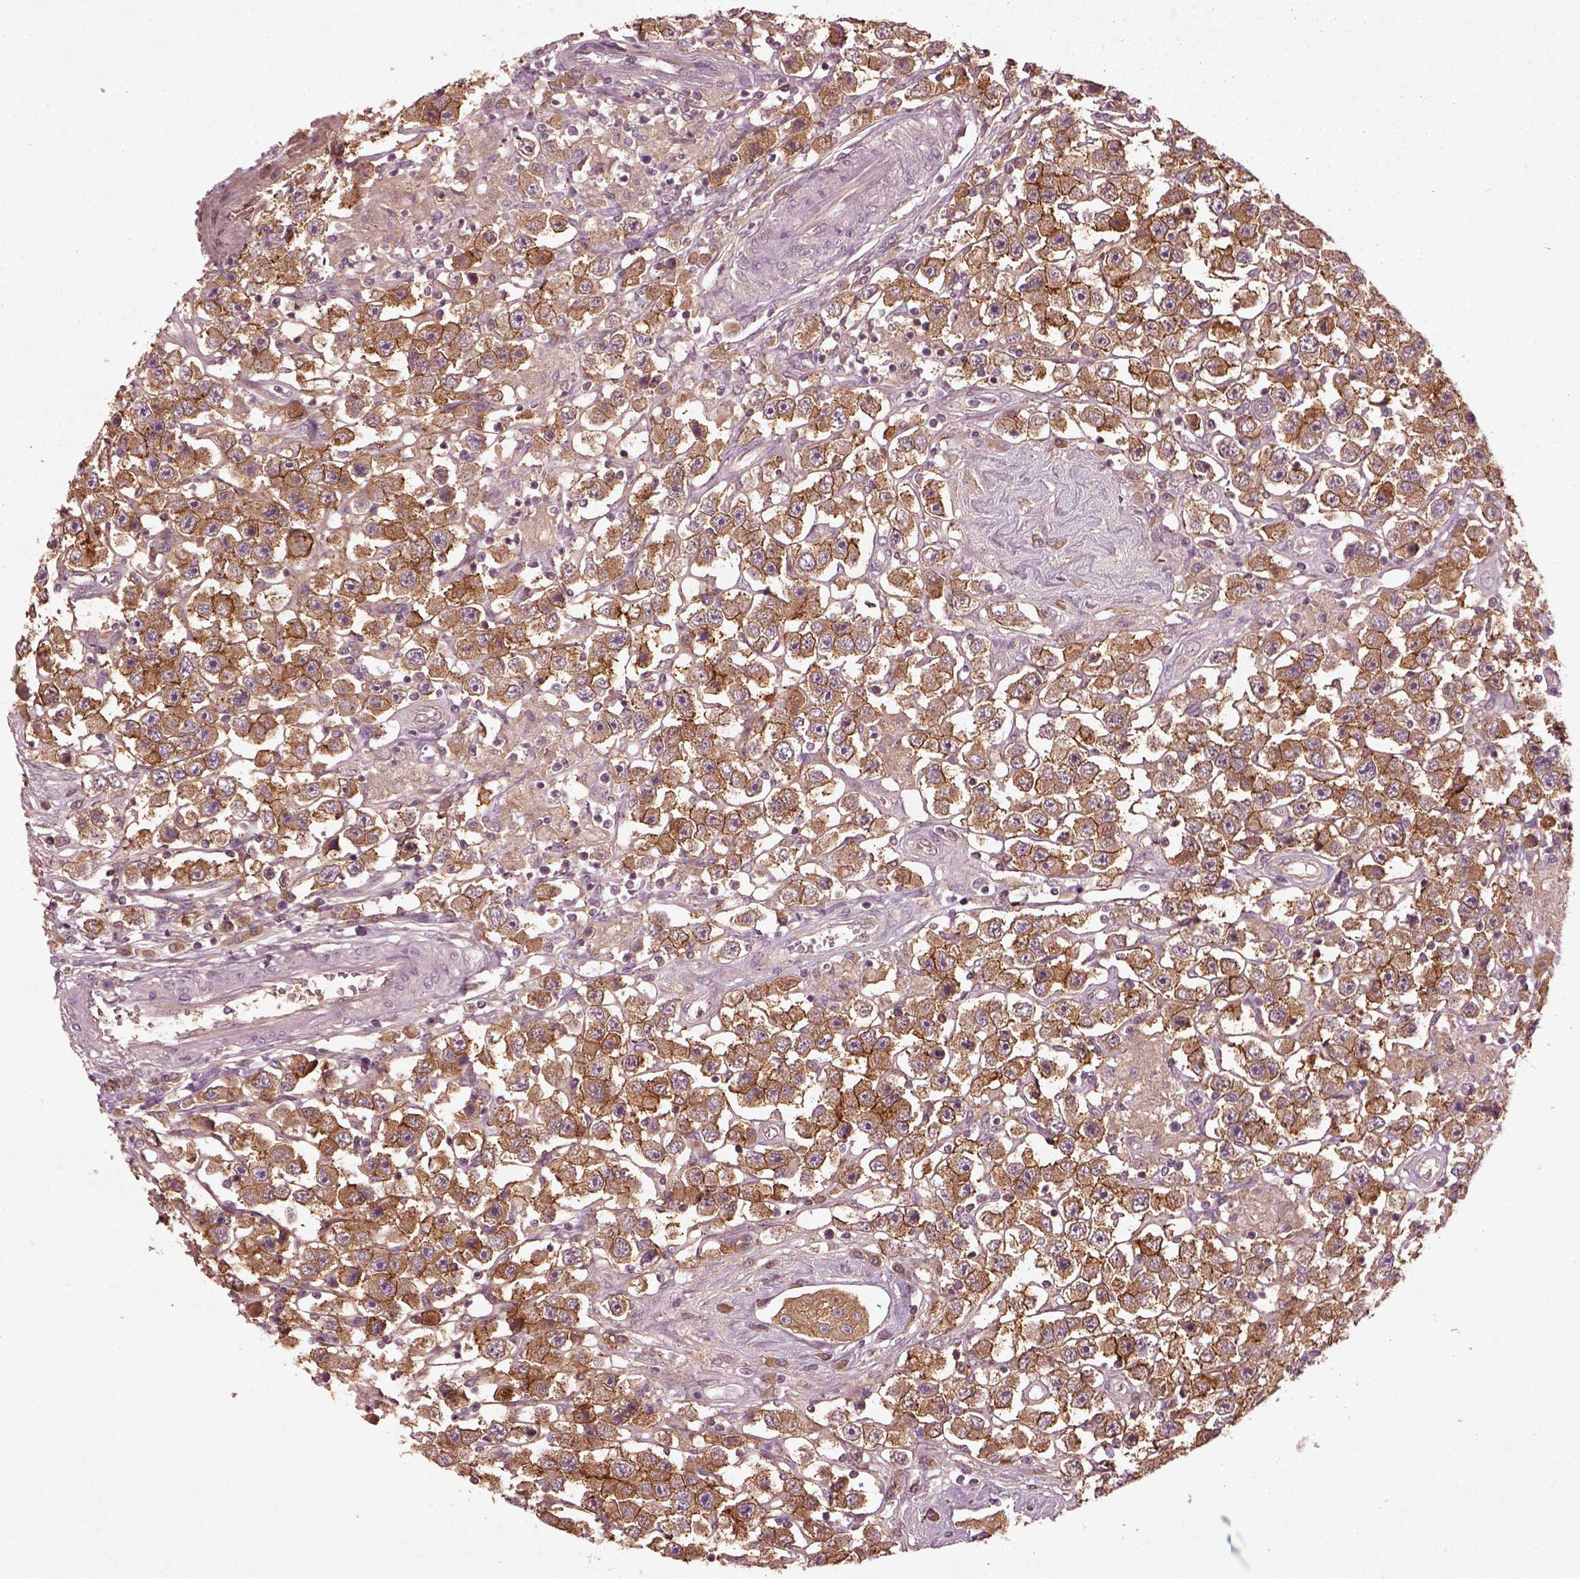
{"staining": {"intensity": "strong", "quantity": ">75%", "location": "cytoplasmic/membranous"}, "tissue": "testis cancer", "cell_type": "Tumor cells", "image_type": "cancer", "snomed": [{"axis": "morphology", "description": "Seminoma, NOS"}, {"axis": "topography", "description": "Testis"}], "caption": "Testis cancer stained with a brown dye exhibits strong cytoplasmic/membranous positive staining in approximately >75% of tumor cells.", "gene": "FAM234A", "patient": {"sex": "male", "age": 45}}